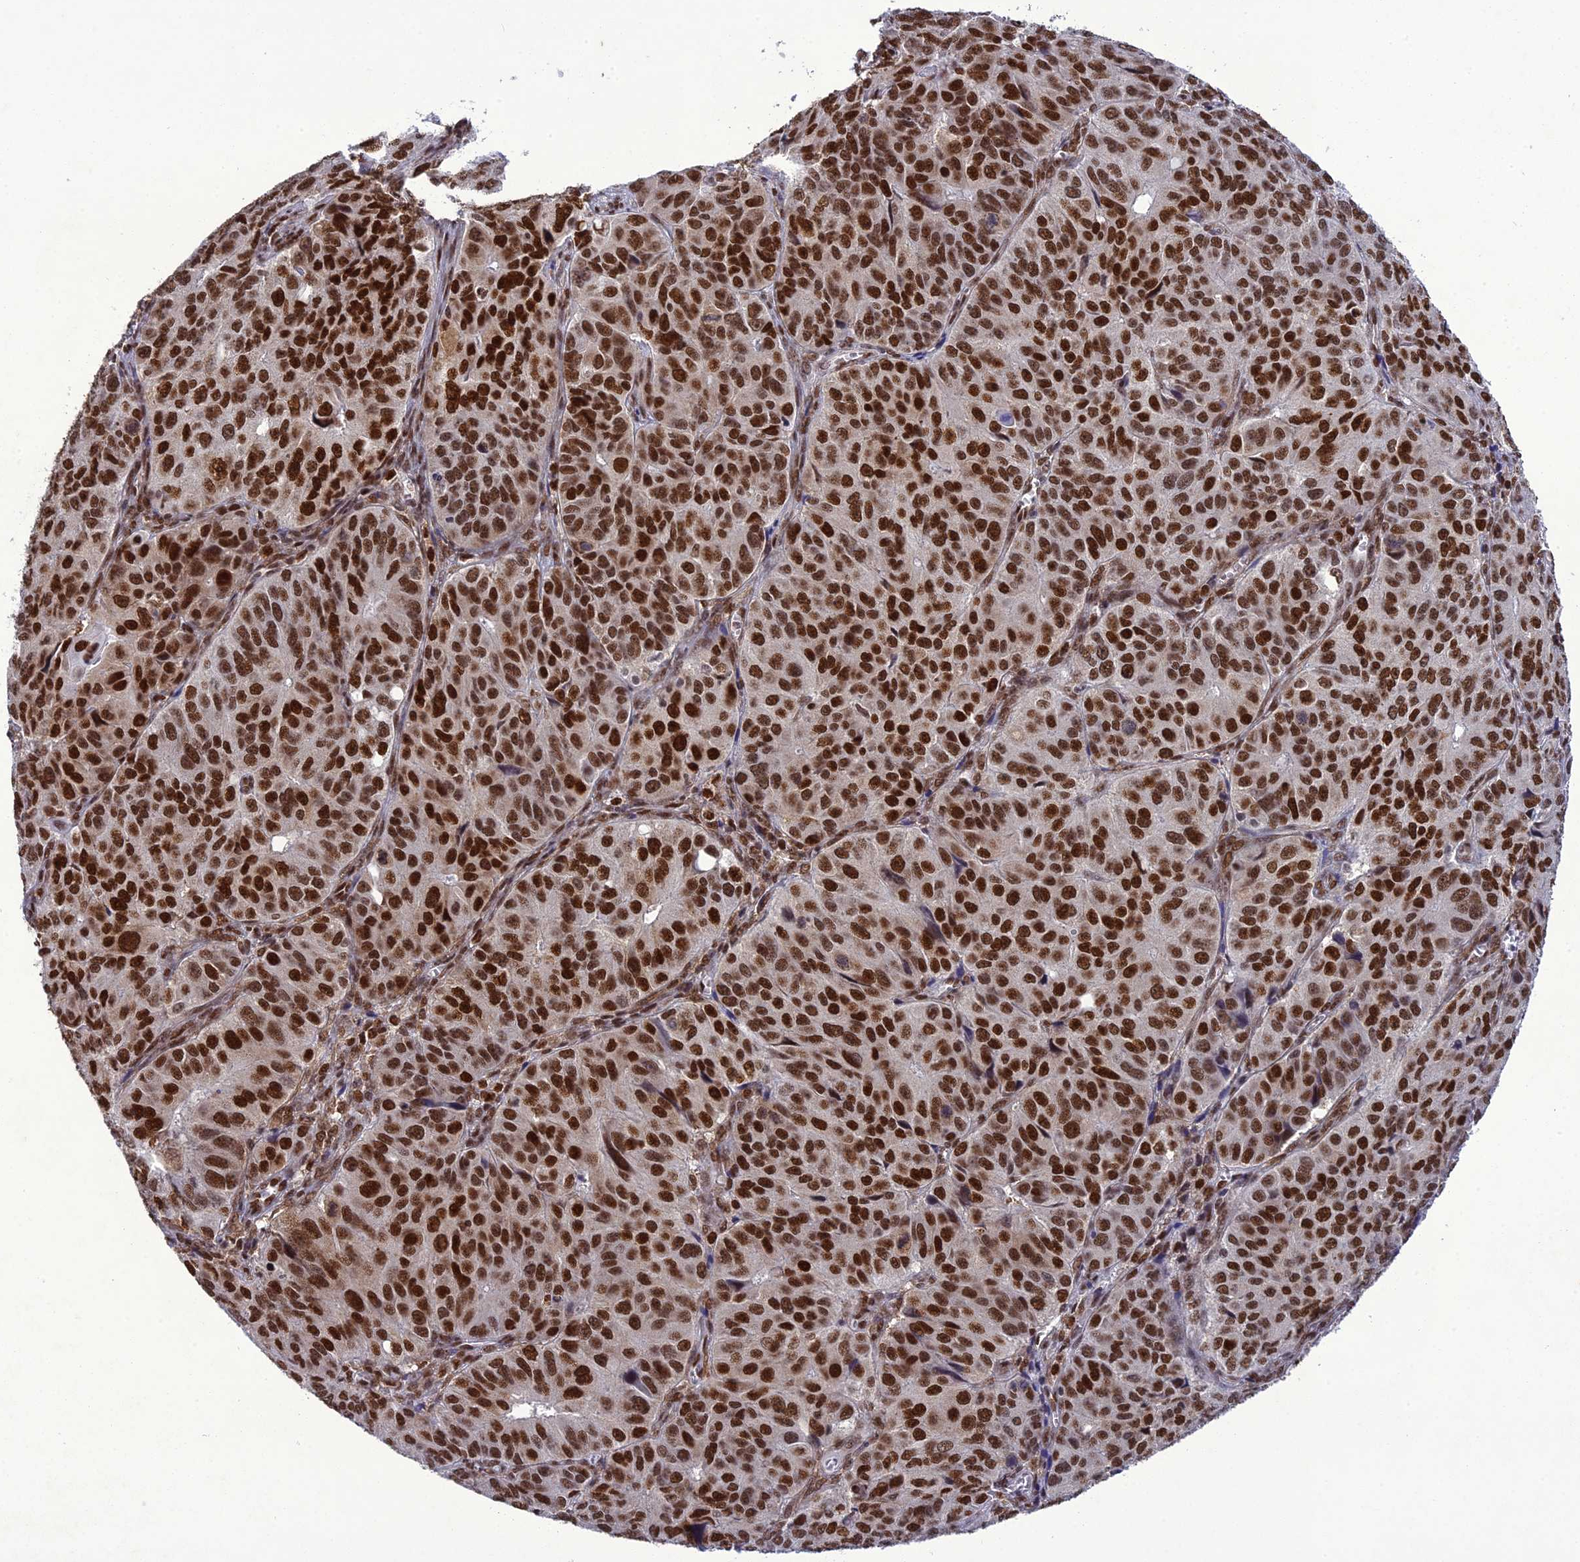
{"staining": {"intensity": "strong", "quantity": ">75%", "location": "nuclear"}, "tissue": "ovarian cancer", "cell_type": "Tumor cells", "image_type": "cancer", "snomed": [{"axis": "morphology", "description": "Carcinoma, endometroid"}, {"axis": "topography", "description": "Ovary"}], "caption": "Endometroid carcinoma (ovarian) stained for a protein displays strong nuclear positivity in tumor cells.", "gene": "DDX1", "patient": {"sex": "female", "age": 51}}